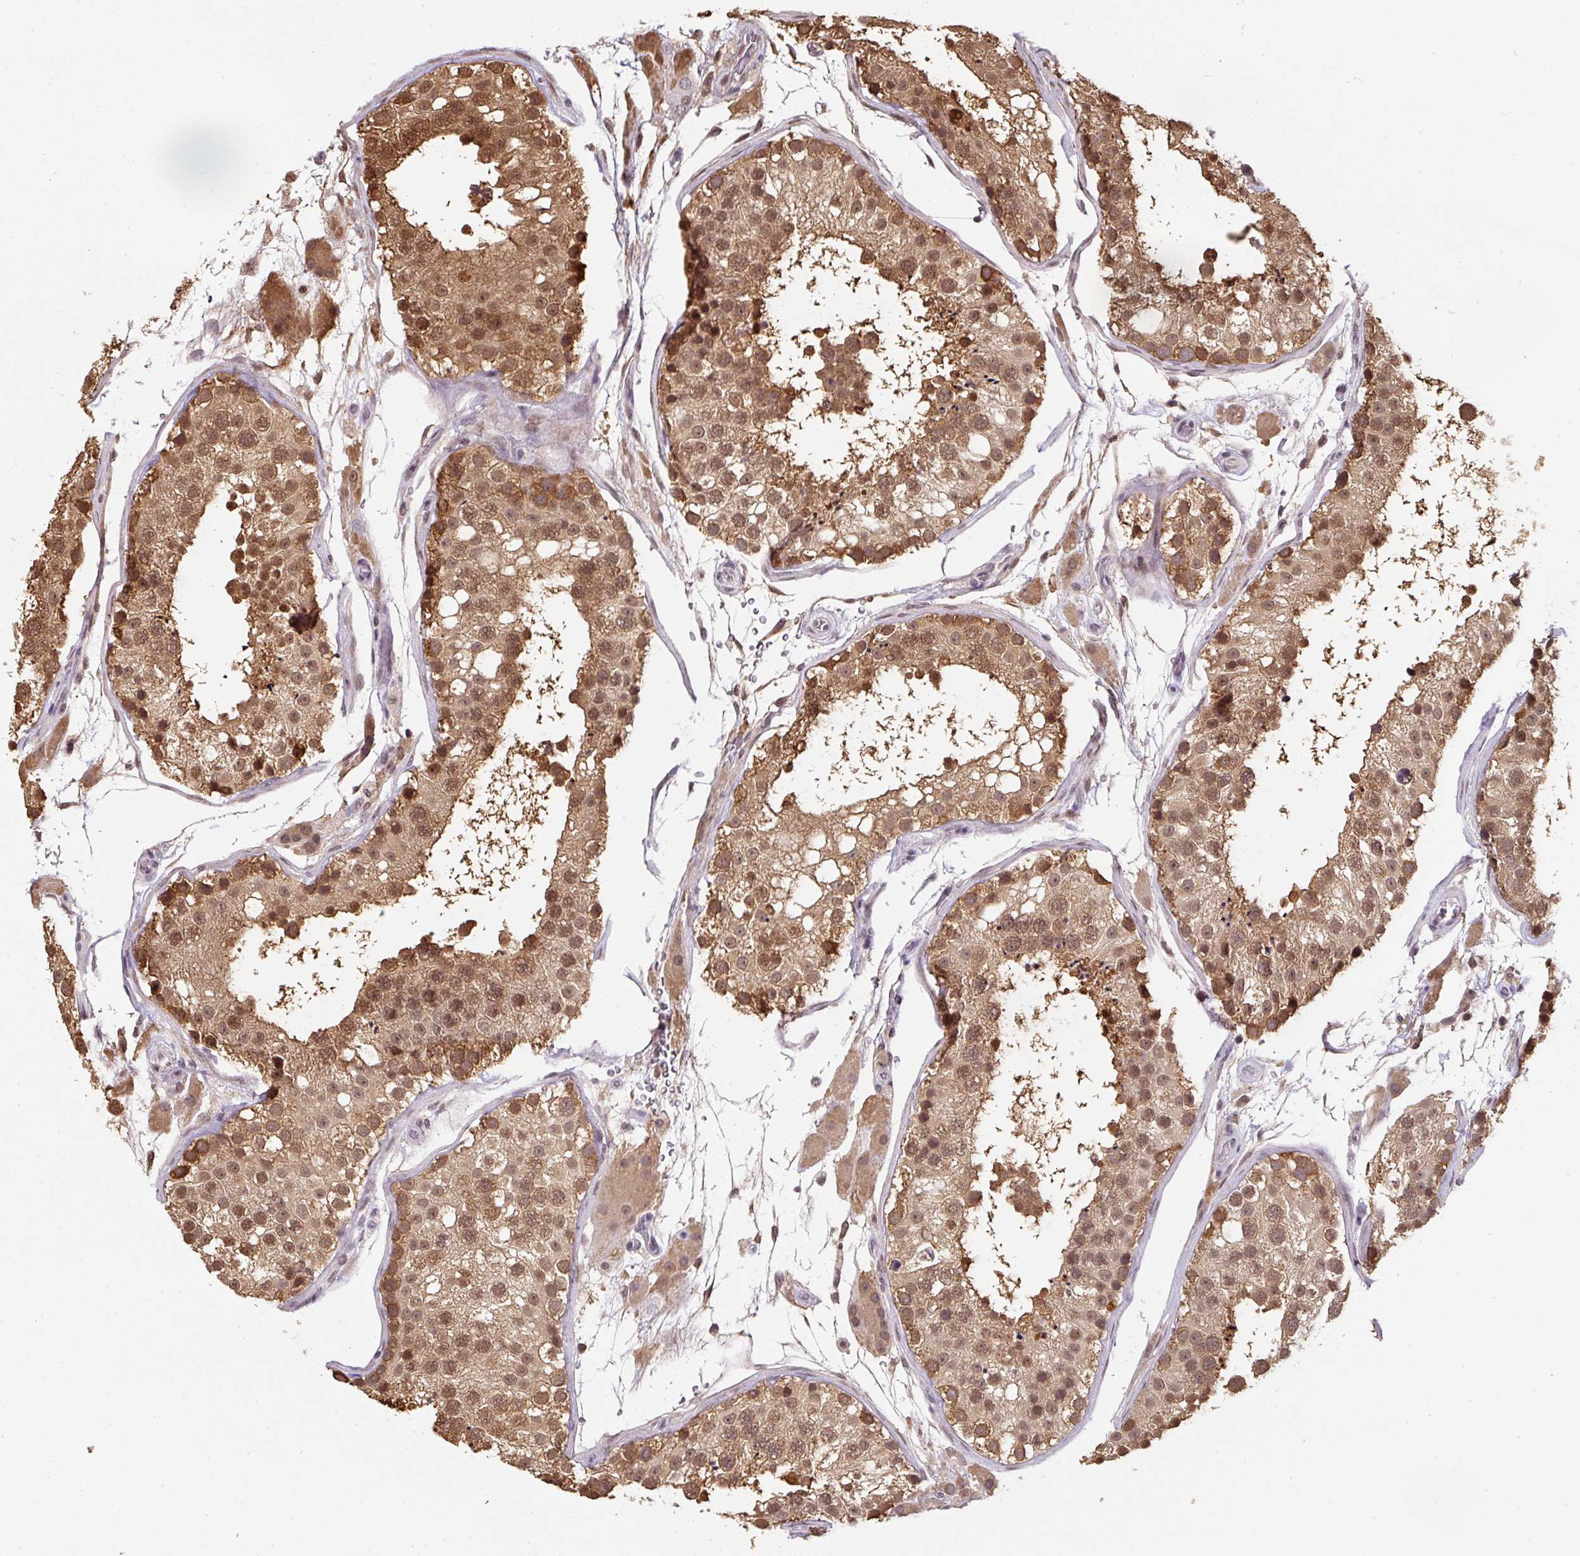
{"staining": {"intensity": "moderate", "quantity": ">75%", "location": "cytoplasmic/membranous,nuclear"}, "tissue": "testis", "cell_type": "Cells in seminiferous ducts", "image_type": "normal", "snomed": [{"axis": "morphology", "description": "Normal tissue, NOS"}, {"axis": "topography", "description": "Testis"}], "caption": "Protein expression analysis of benign human testis reveals moderate cytoplasmic/membranous,nuclear expression in approximately >75% of cells in seminiferous ducts. Ihc stains the protein in brown and the nuclei are stained blue.", "gene": "ST13", "patient": {"sex": "male", "age": 26}}